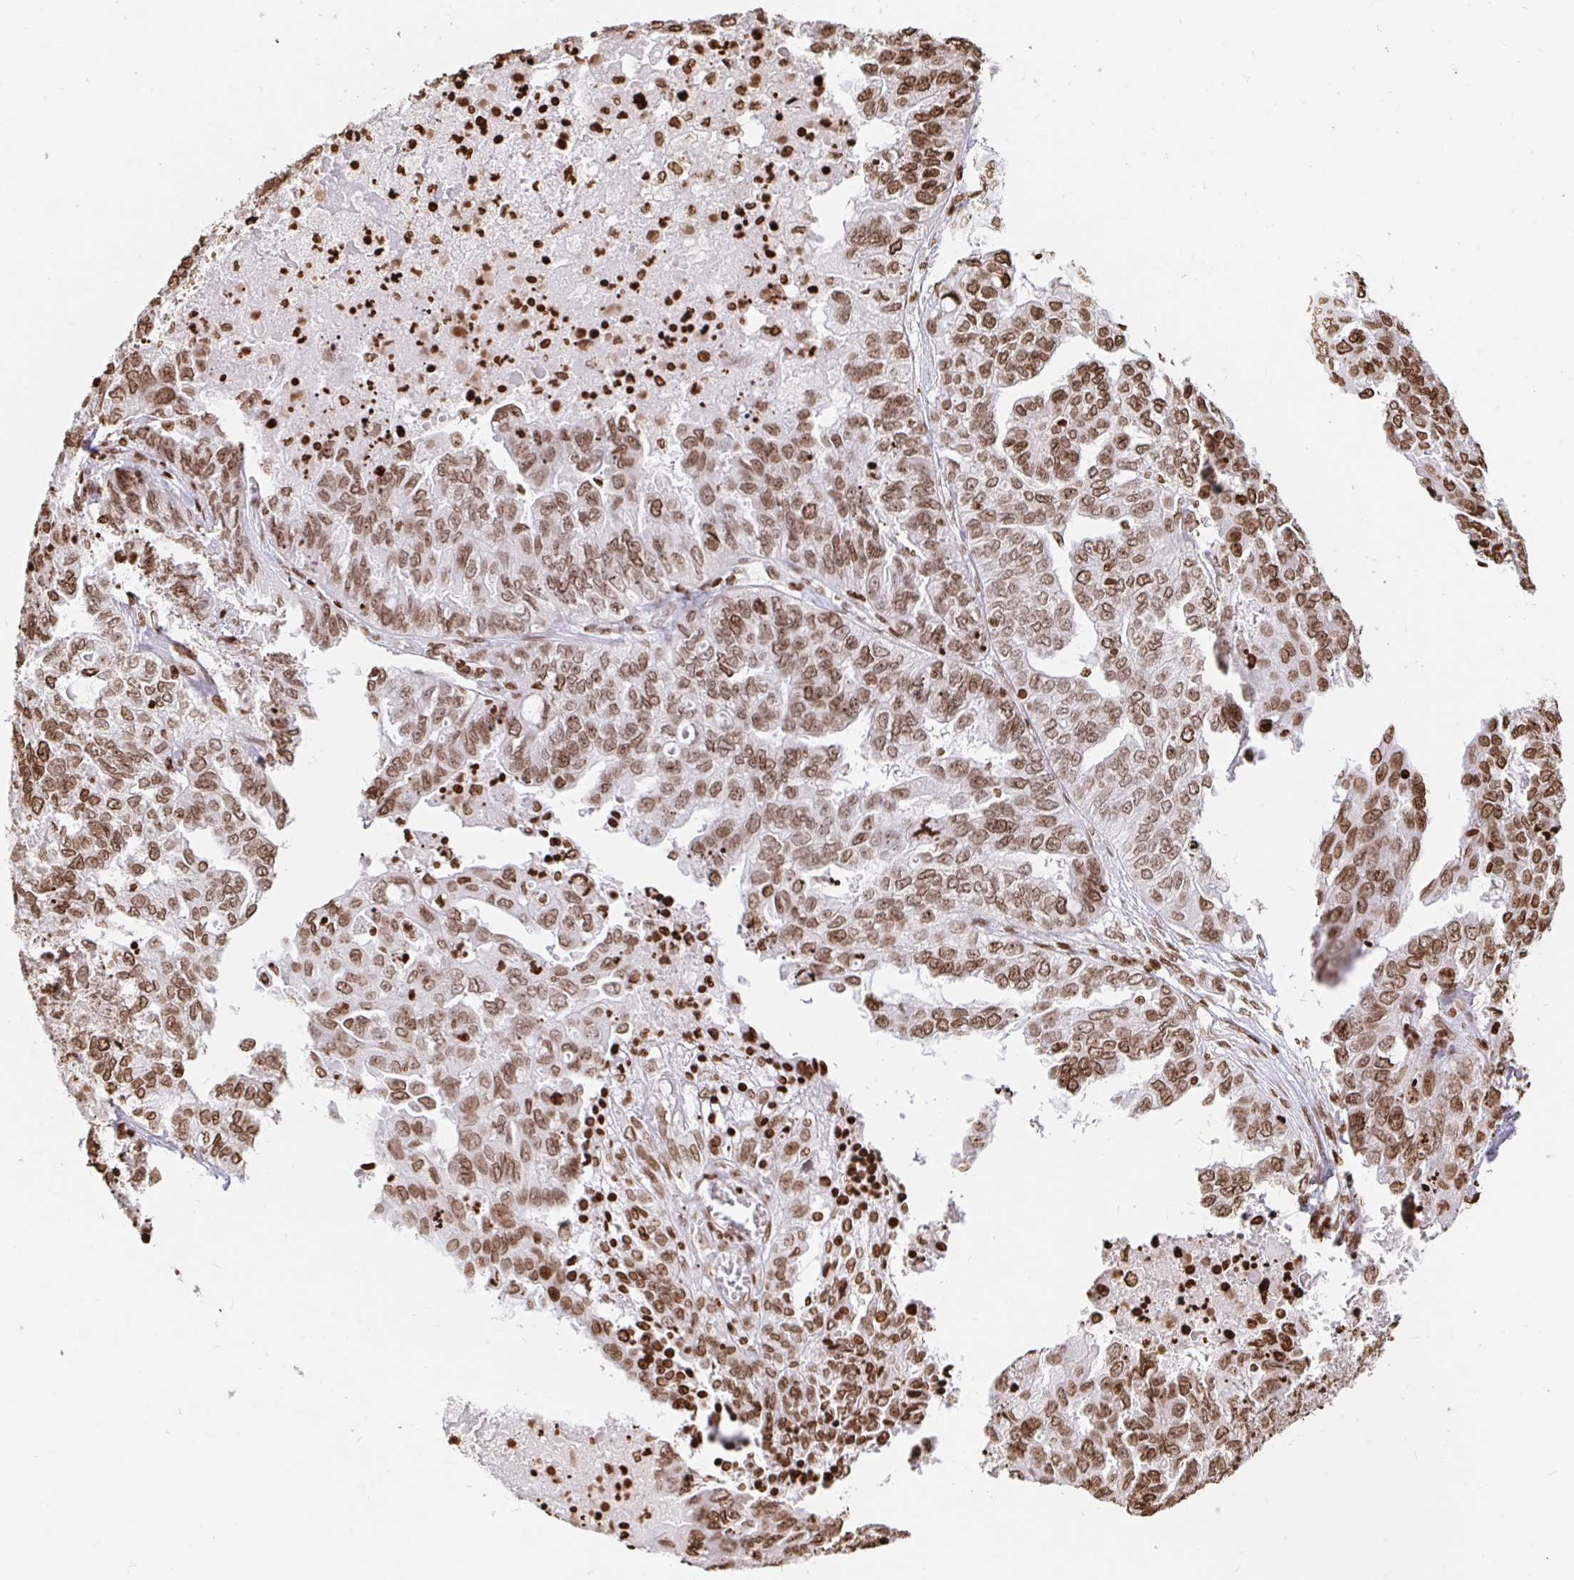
{"staining": {"intensity": "moderate", "quantity": ">75%", "location": "nuclear"}, "tissue": "ovarian cancer", "cell_type": "Tumor cells", "image_type": "cancer", "snomed": [{"axis": "morphology", "description": "Cystadenocarcinoma, serous, NOS"}, {"axis": "topography", "description": "Ovary"}], "caption": "Serous cystadenocarcinoma (ovarian) stained with immunohistochemistry (IHC) demonstrates moderate nuclear staining in about >75% of tumor cells.", "gene": "H2BC5", "patient": {"sex": "female", "age": 53}}